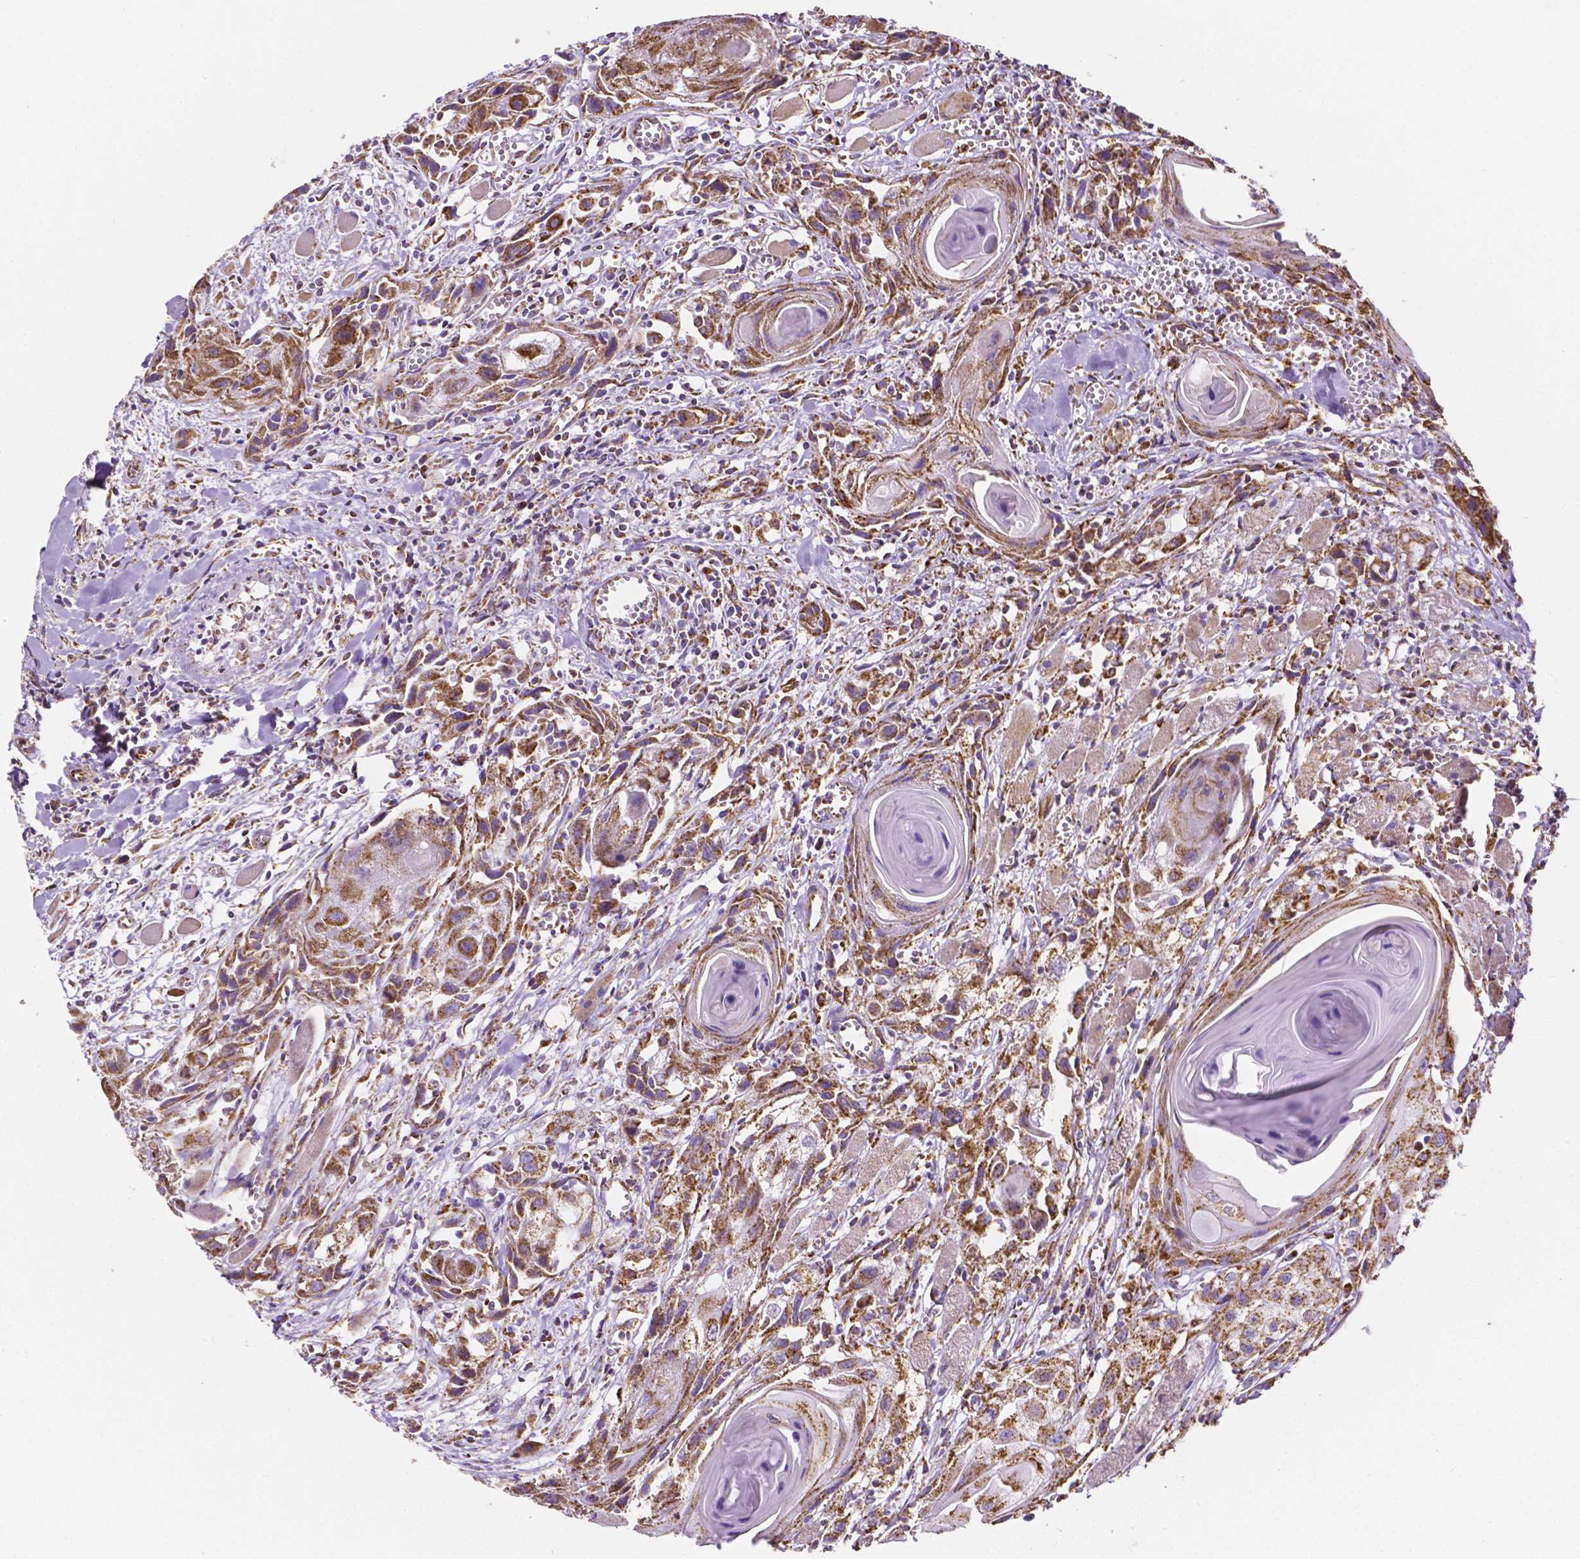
{"staining": {"intensity": "moderate", "quantity": ">75%", "location": "cytoplasmic/membranous"}, "tissue": "head and neck cancer", "cell_type": "Tumor cells", "image_type": "cancer", "snomed": [{"axis": "morphology", "description": "Squamous cell carcinoma, NOS"}, {"axis": "topography", "description": "Head-Neck"}], "caption": "This micrograph shows squamous cell carcinoma (head and neck) stained with immunohistochemistry to label a protein in brown. The cytoplasmic/membranous of tumor cells show moderate positivity for the protein. Nuclei are counter-stained blue.", "gene": "RMDN3", "patient": {"sex": "female", "age": 80}}